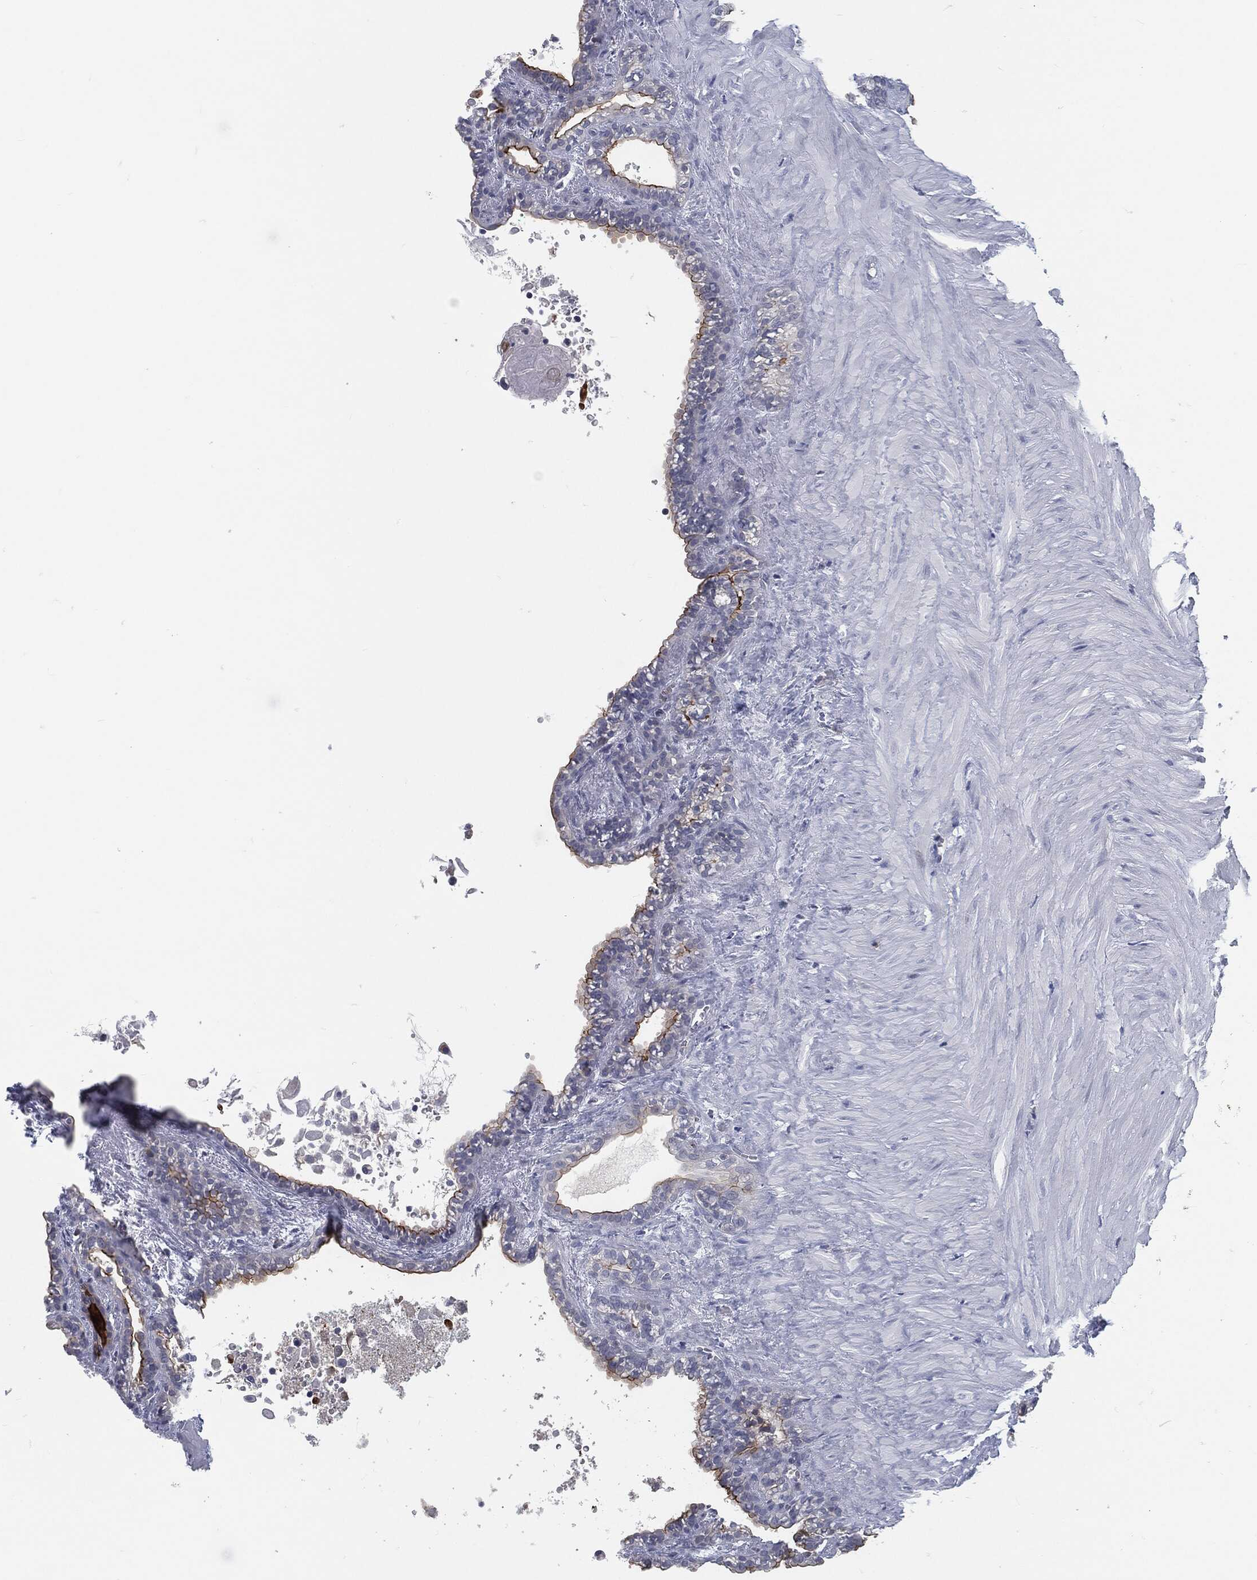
{"staining": {"intensity": "strong", "quantity": "<25%", "location": "cytoplasmic/membranous"}, "tissue": "seminal vesicle", "cell_type": "Glandular cells", "image_type": "normal", "snomed": [{"axis": "morphology", "description": "Normal tissue, NOS"}, {"axis": "morphology", "description": "Urothelial carcinoma, NOS"}, {"axis": "topography", "description": "Urinary bladder"}, {"axis": "topography", "description": "Seminal veicle"}], "caption": "Seminal vesicle stained for a protein reveals strong cytoplasmic/membranous positivity in glandular cells. Using DAB (3,3'-diaminobenzidine) (brown) and hematoxylin (blue) stains, captured at high magnification using brightfield microscopy.", "gene": "PROM1", "patient": {"sex": "male", "age": 76}}